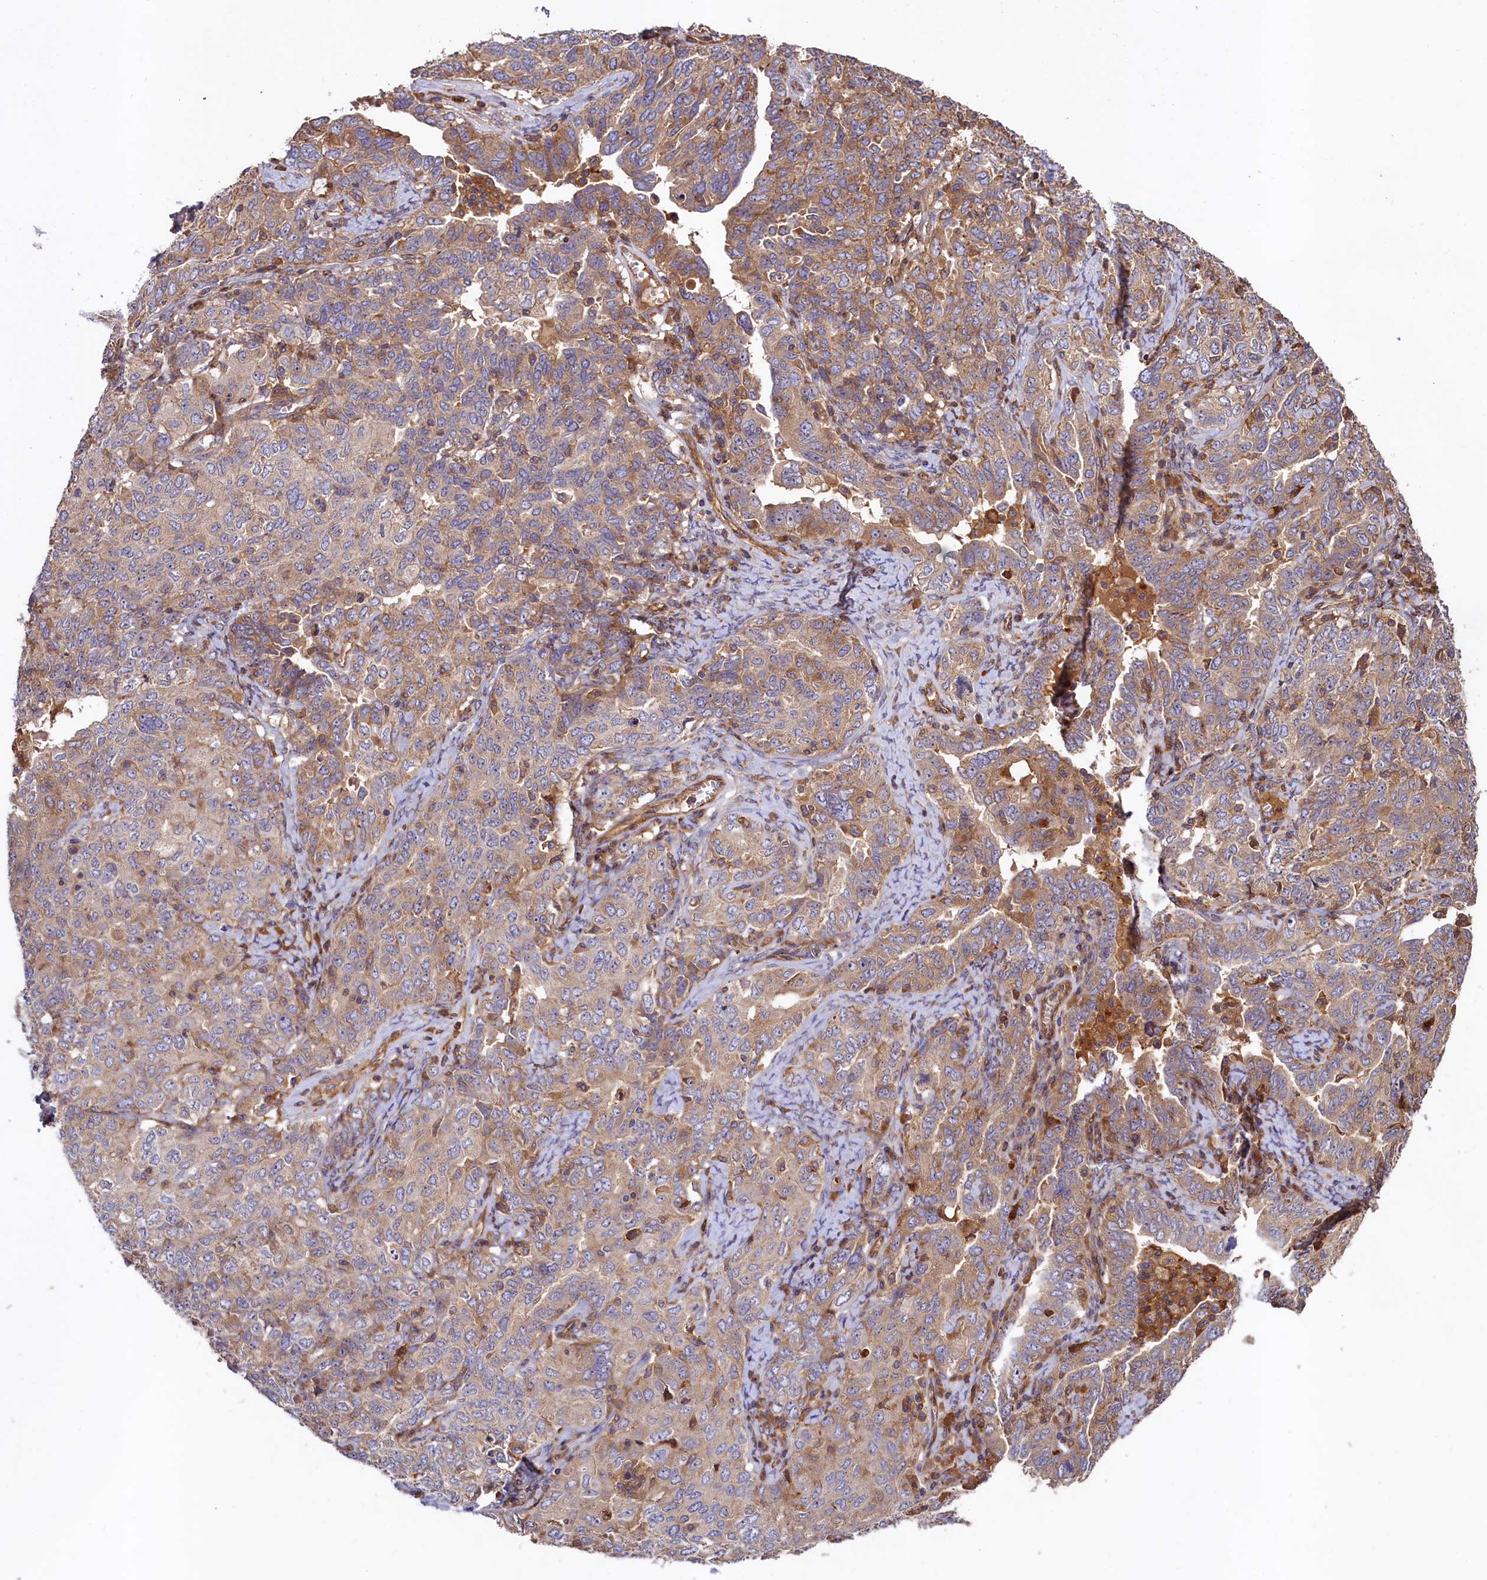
{"staining": {"intensity": "moderate", "quantity": "25%-75%", "location": "cytoplasmic/membranous"}, "tissue": "ovarian cancer", "cell_type": "Tumor cells", "image_type": "cancer", "snomed": [{"axis": "morphology", "description": "Carcinoma, endometroid"}, {"axis": "topography", "description": "Ovary"}], "caption": "The histopathology image shows immunohistochemical staining of ovarian endometroid carcinoma. There is moderate cytoplasmic/membranous staining is appreciated in approximately 25%-75% of tumor cells.", "gene": "KLHDC4", "patient": {"sex": "female", "age": 62}}